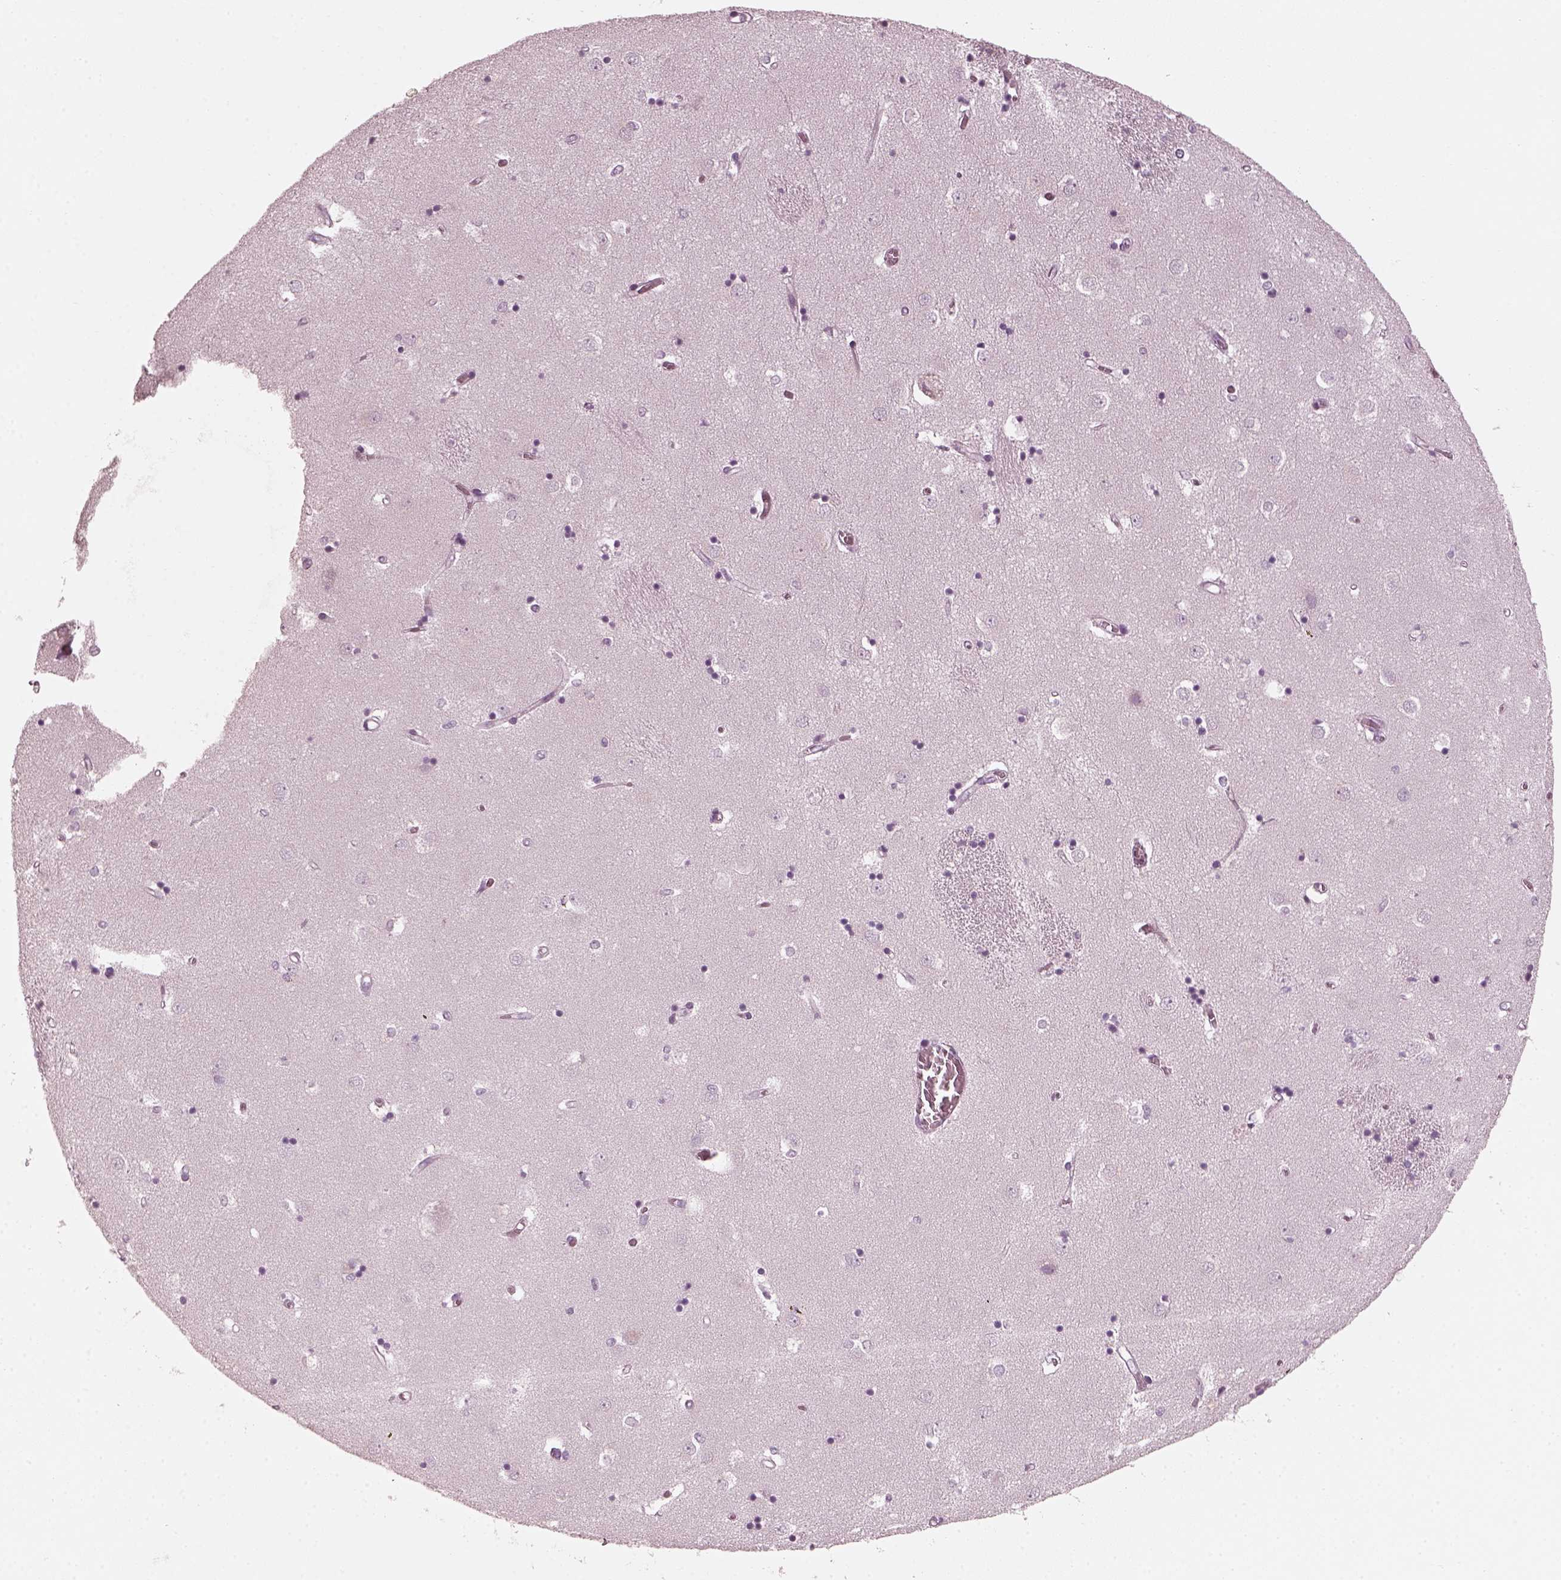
{"staining": {"intensity": "negative", "quantity": "none", "location": "none"}, "tissue": "caudate", "cell_type": "Glial cells", "image_type": "normal", "snomed": [{"axis": "morphology", "description": "Normal tissue, NOS"}, {"axis": "topography", "description": "Lateral ventricle wall"}], "caption": "A high-resolution image shows immunohistochemistry (IHC) staining of normal caudate, which demonstrates no significant expression in glial cells.", "gene": "SAXO2", "patient": {"sex": "male", "age": 54}}